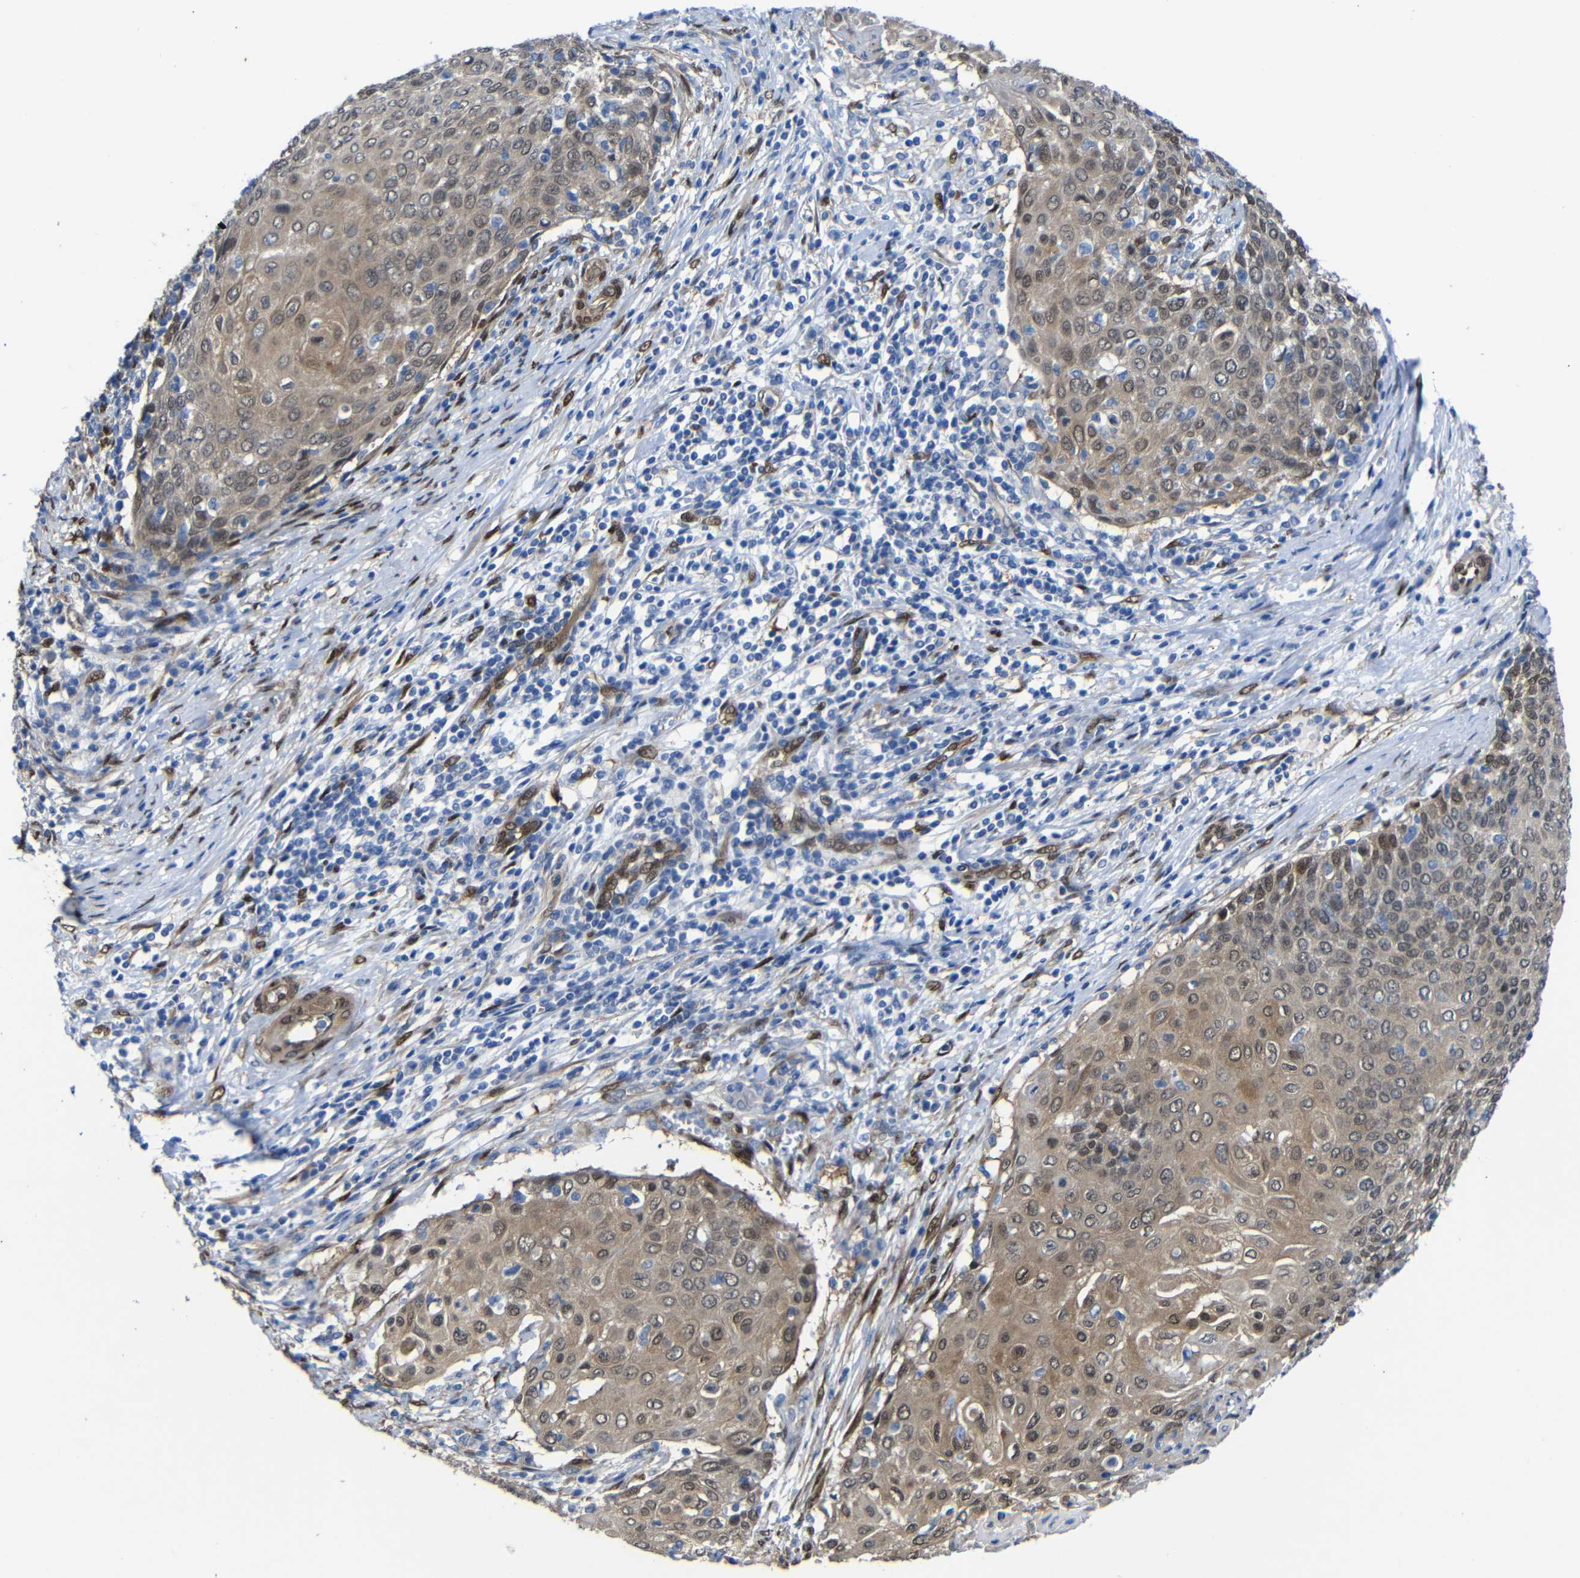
{"staining": {"intensity": "weak", "quantity": ">75%", "location": "cytoplasmic/membranous,nuclear"}, "tissue": "cervical cancer", "cell_type": "Tumor cells", "image_type": "cancer", "snomed": [{"axis": "morphology", "description": "Squamous cell carcinoma, NOS"}, {"axis": "topography", "description": "Cervix"}], "caption": "Human squamous cell carcinoma (cervical) stained with a protein marker shows weak staining in tumor cells.", "gene": "YAP1", "patient": {"sex": "female", "age": 39}}